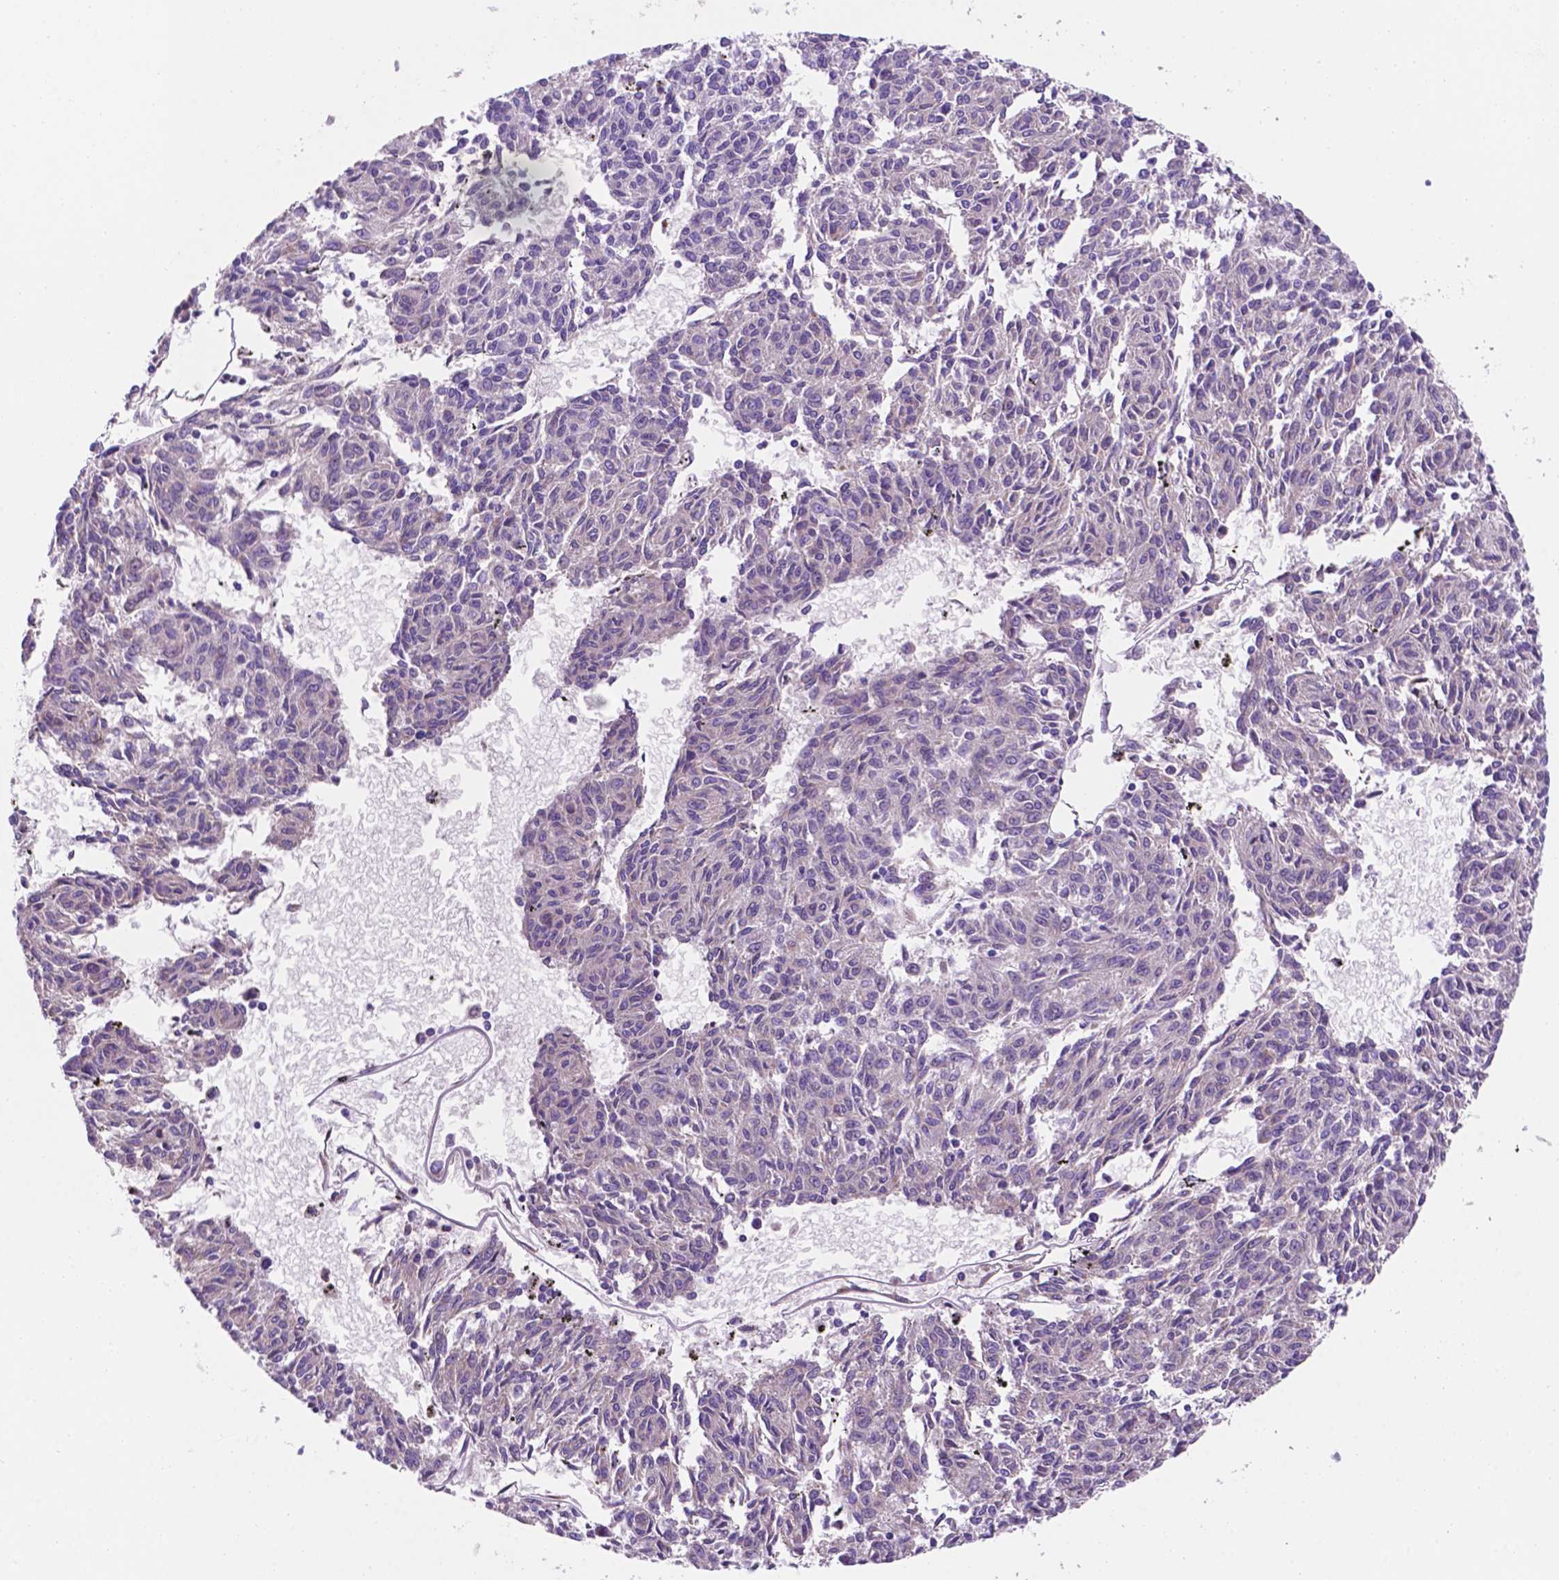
{"staining": {"intensity": "negative", "quantity": "none", "location": "none"}, "tissue": "melanoma", "cell_type": "Tumor cells", "image_type": "cancer", "snomed": [{"axis": "morphology", "description": "Malignant melanoma, NOS"}, {"axis": "topography", "description": "Skin"}], "caption": "Immunohistochemical staining of human malignant melanoma displays no significant positivity in tumor cells.", "gene": "CEACAM7", "patient": {"sex": "female", "age": 72}}